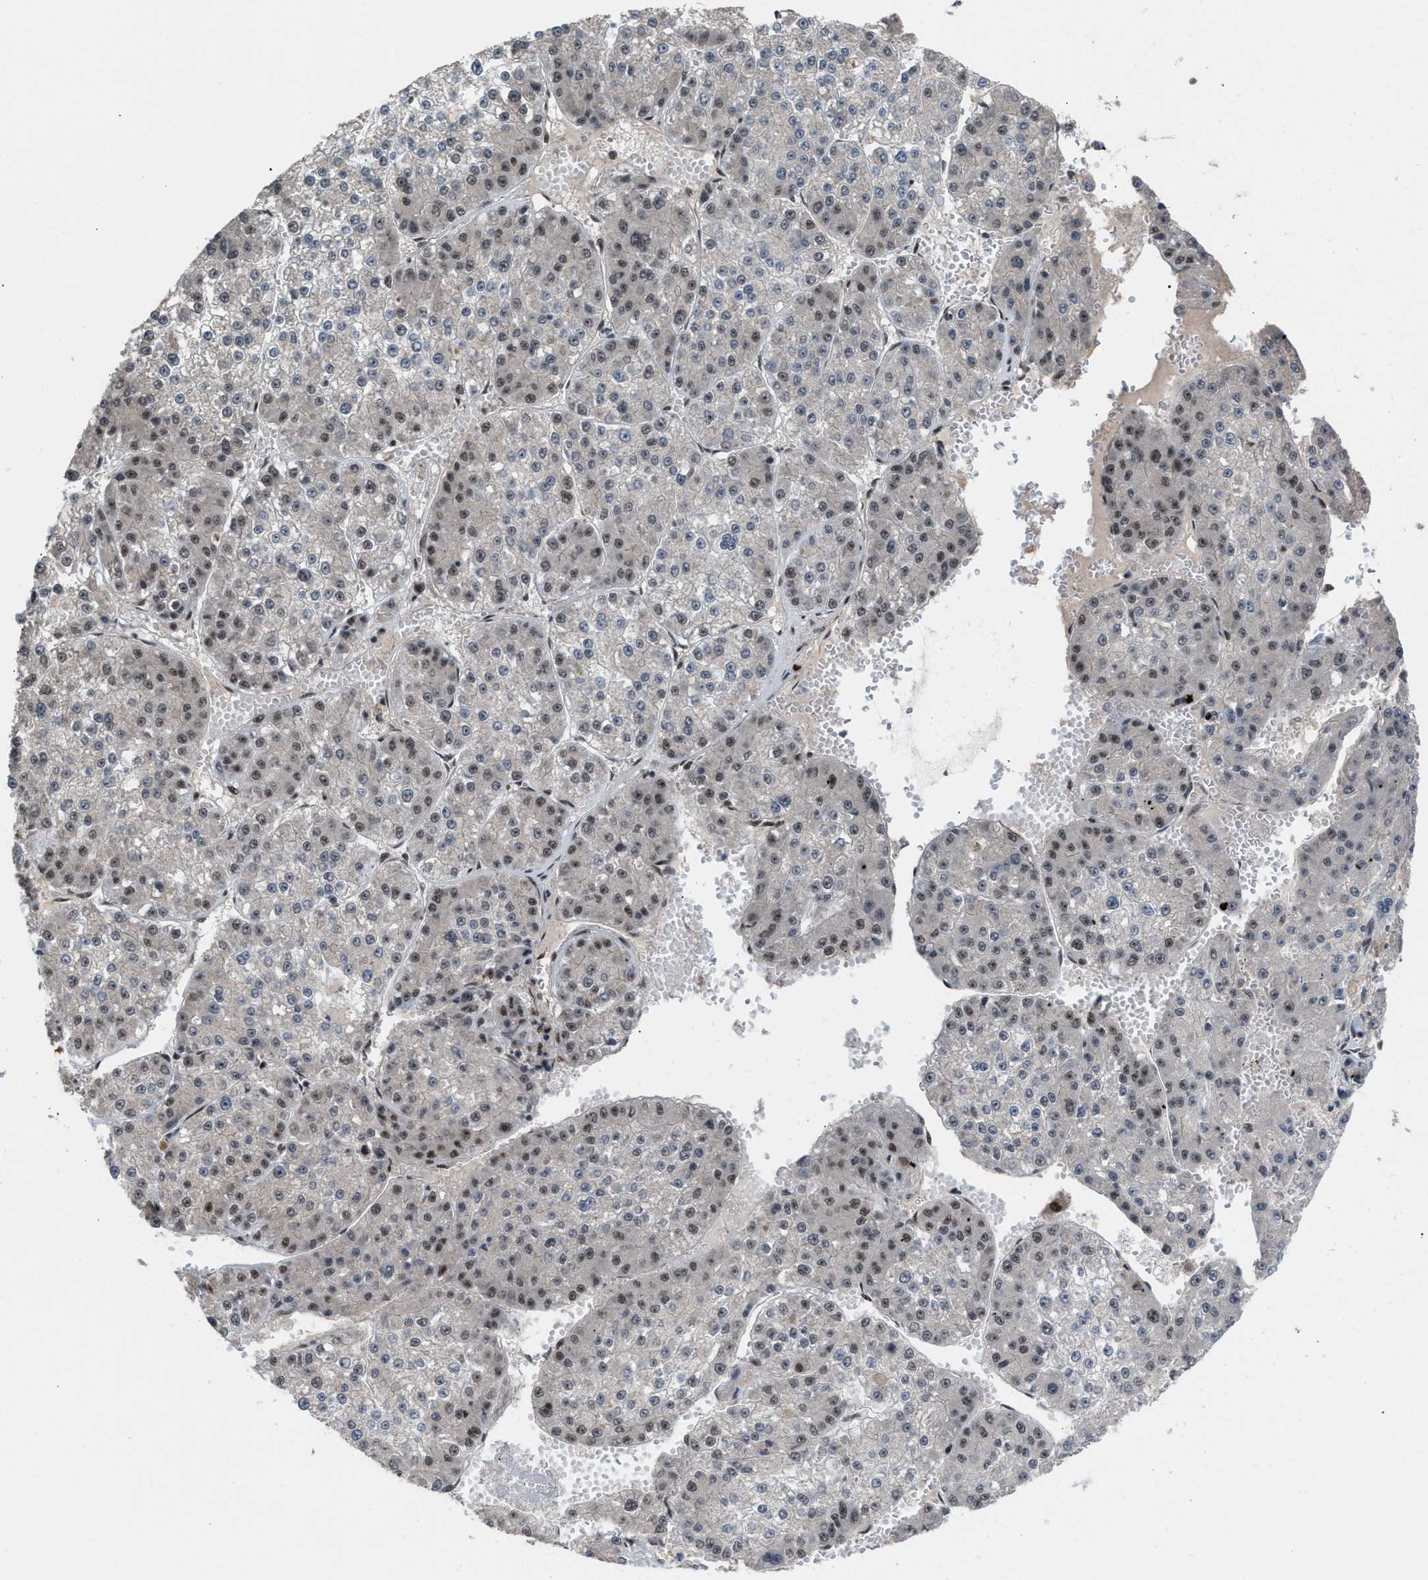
{"staining": {"intensity": "moderate", "quantity": "<25%", "location": "nuclear"}, "tissue": "liver cancer", "cell_type": "Tumor cells", "image_type": "cancer", "snomed": [{"axis": "morphology", "description": "Carcinoma, Hepatocellular, NOS"}, {"axis": "topography", "description": "Liver"}], "caption": "Moderate nuclear protein staining is present in about <25% of tumor cells in liver cancer.", "gene": "PRPF4", "patient": {"sex": "female", "age": 73}}